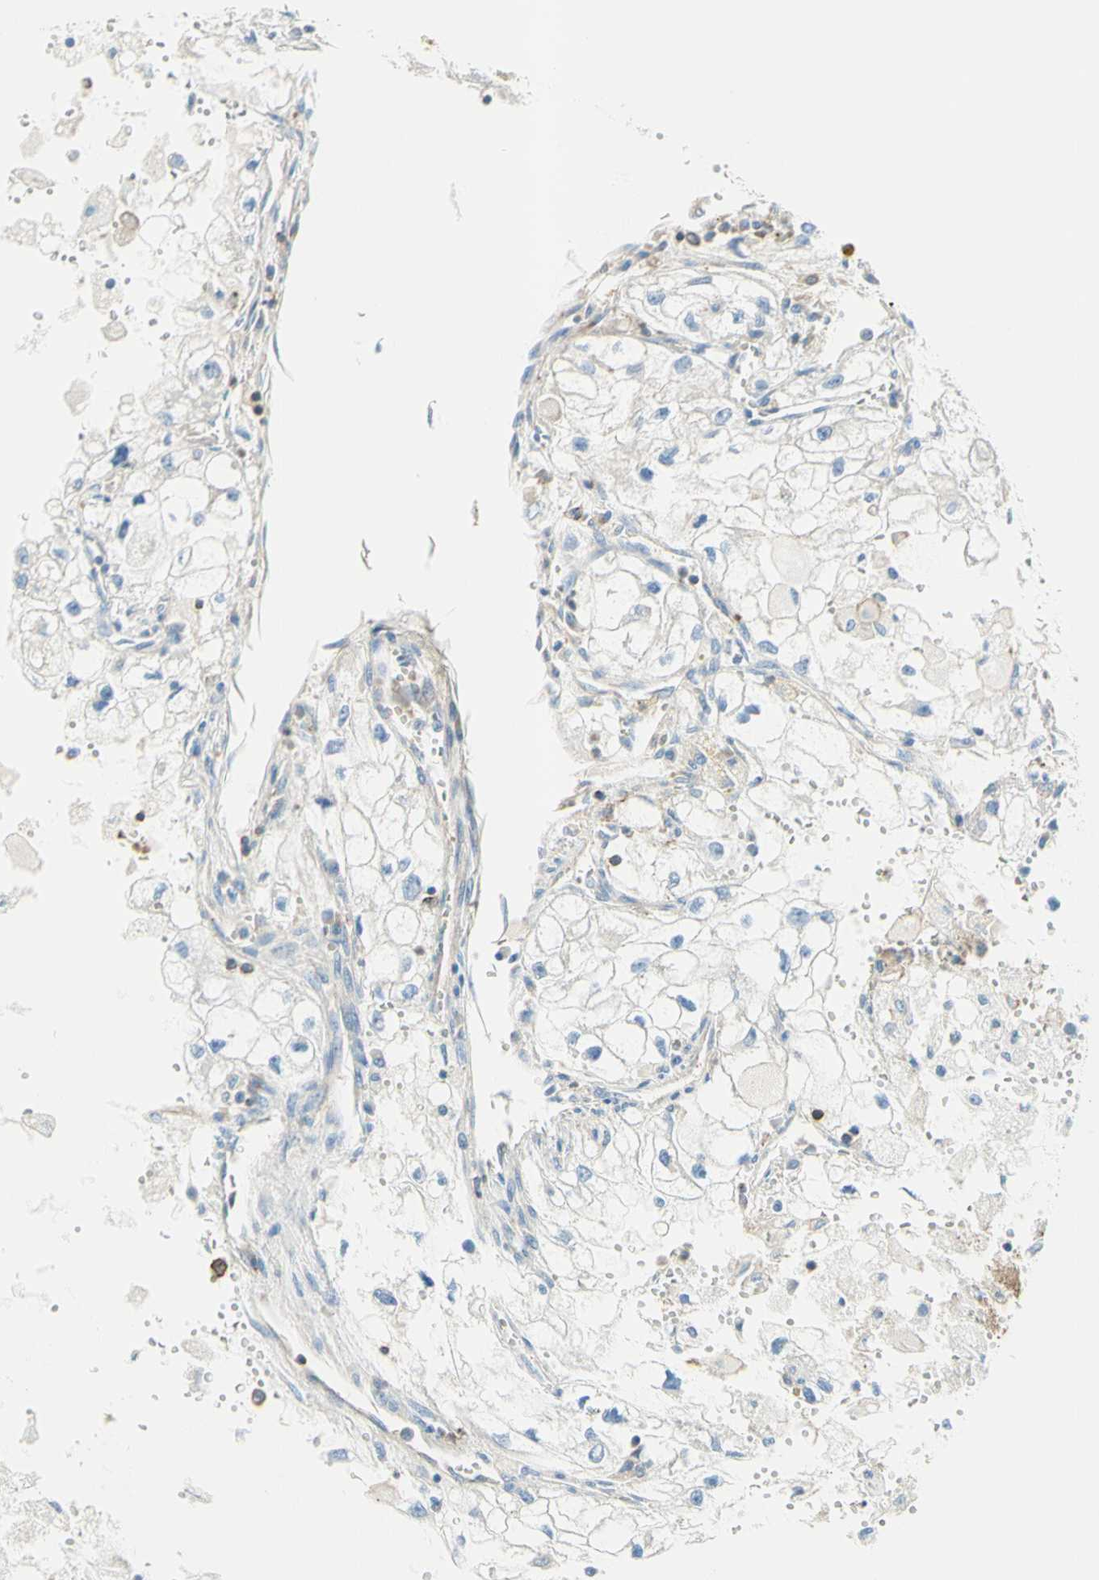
{"staining": {"intensity": "negative", "quantity": "none", "location": "none"}, "tissue": "renal cancer", "cell_type": "Tumor cells", "image_type": "cancer", "snomed": [{"axis": "morphology", "description": "Adenocarcinoma, NOS"}, {"axis": "topography", "description": "Kidney"}], "caption": "High power microscopy photomicrograph of an immunohistochemistry (IHC) photomicrograph of renal cancer, revealing no significant expression in tumor cells. Nuclei are stained in blue.", "gene": "SEMA4C", "patient": {"sex": "female", "age": 70}}